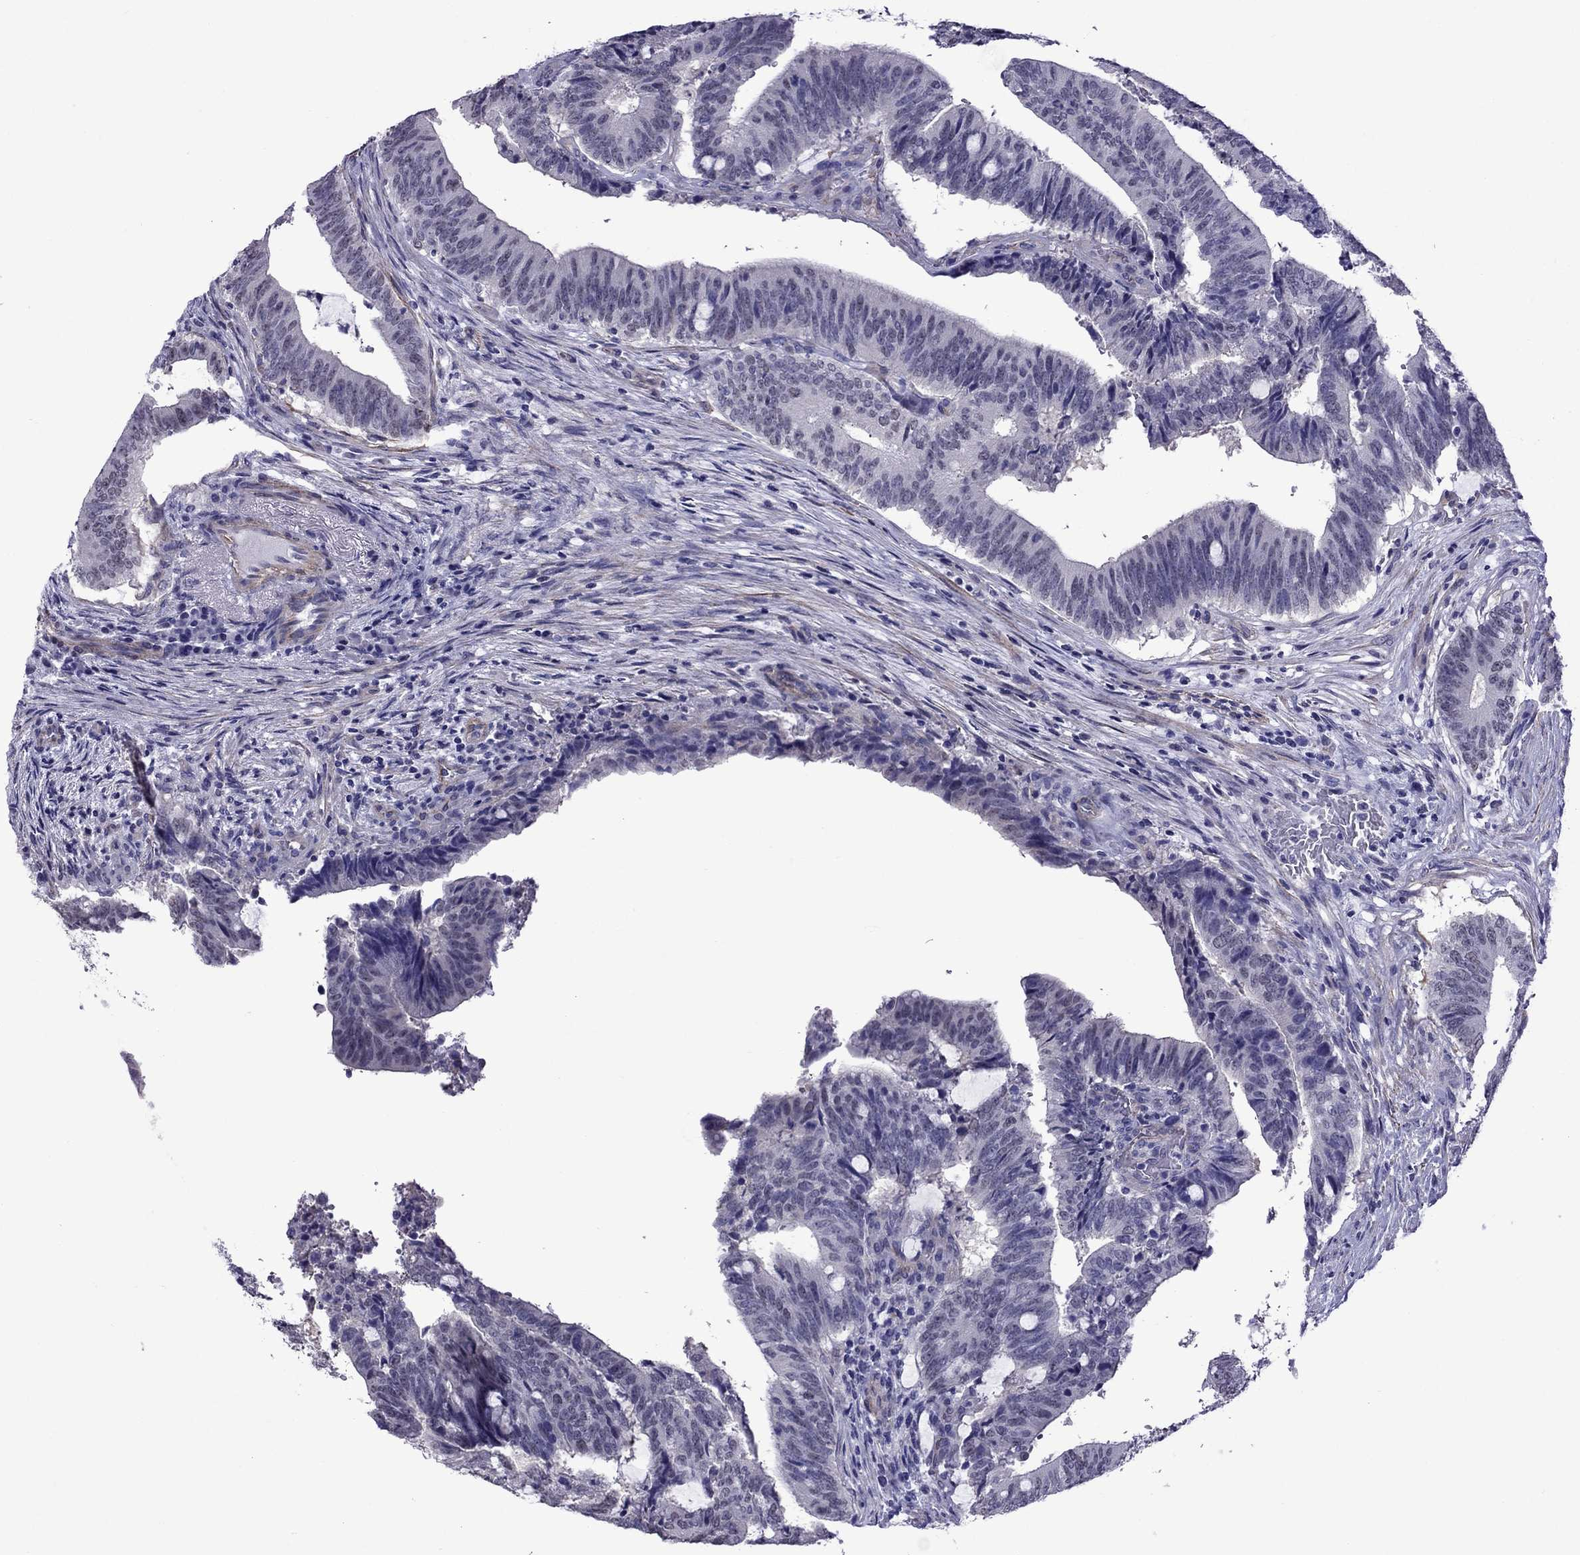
{"staining": {"intensity": "negative", "quantity": "none", "location": "none"}, "tissue": "colorectal cancer", "cell_type": "Tumor cells", "image_type": "cancer", "snomed": [{"axis": "morphology", "description": "Adenocarcinoma, NOS"}, {"axis": "topography", "description": "Colon"}], "caption": "Colorectal cancer (adenocarcinoma) stained for a protein using immunohistochemistry demonstrates no staining tumor cells.", "gene": "CHRNA5", "patient": {"sex": "female", "age": 43}}